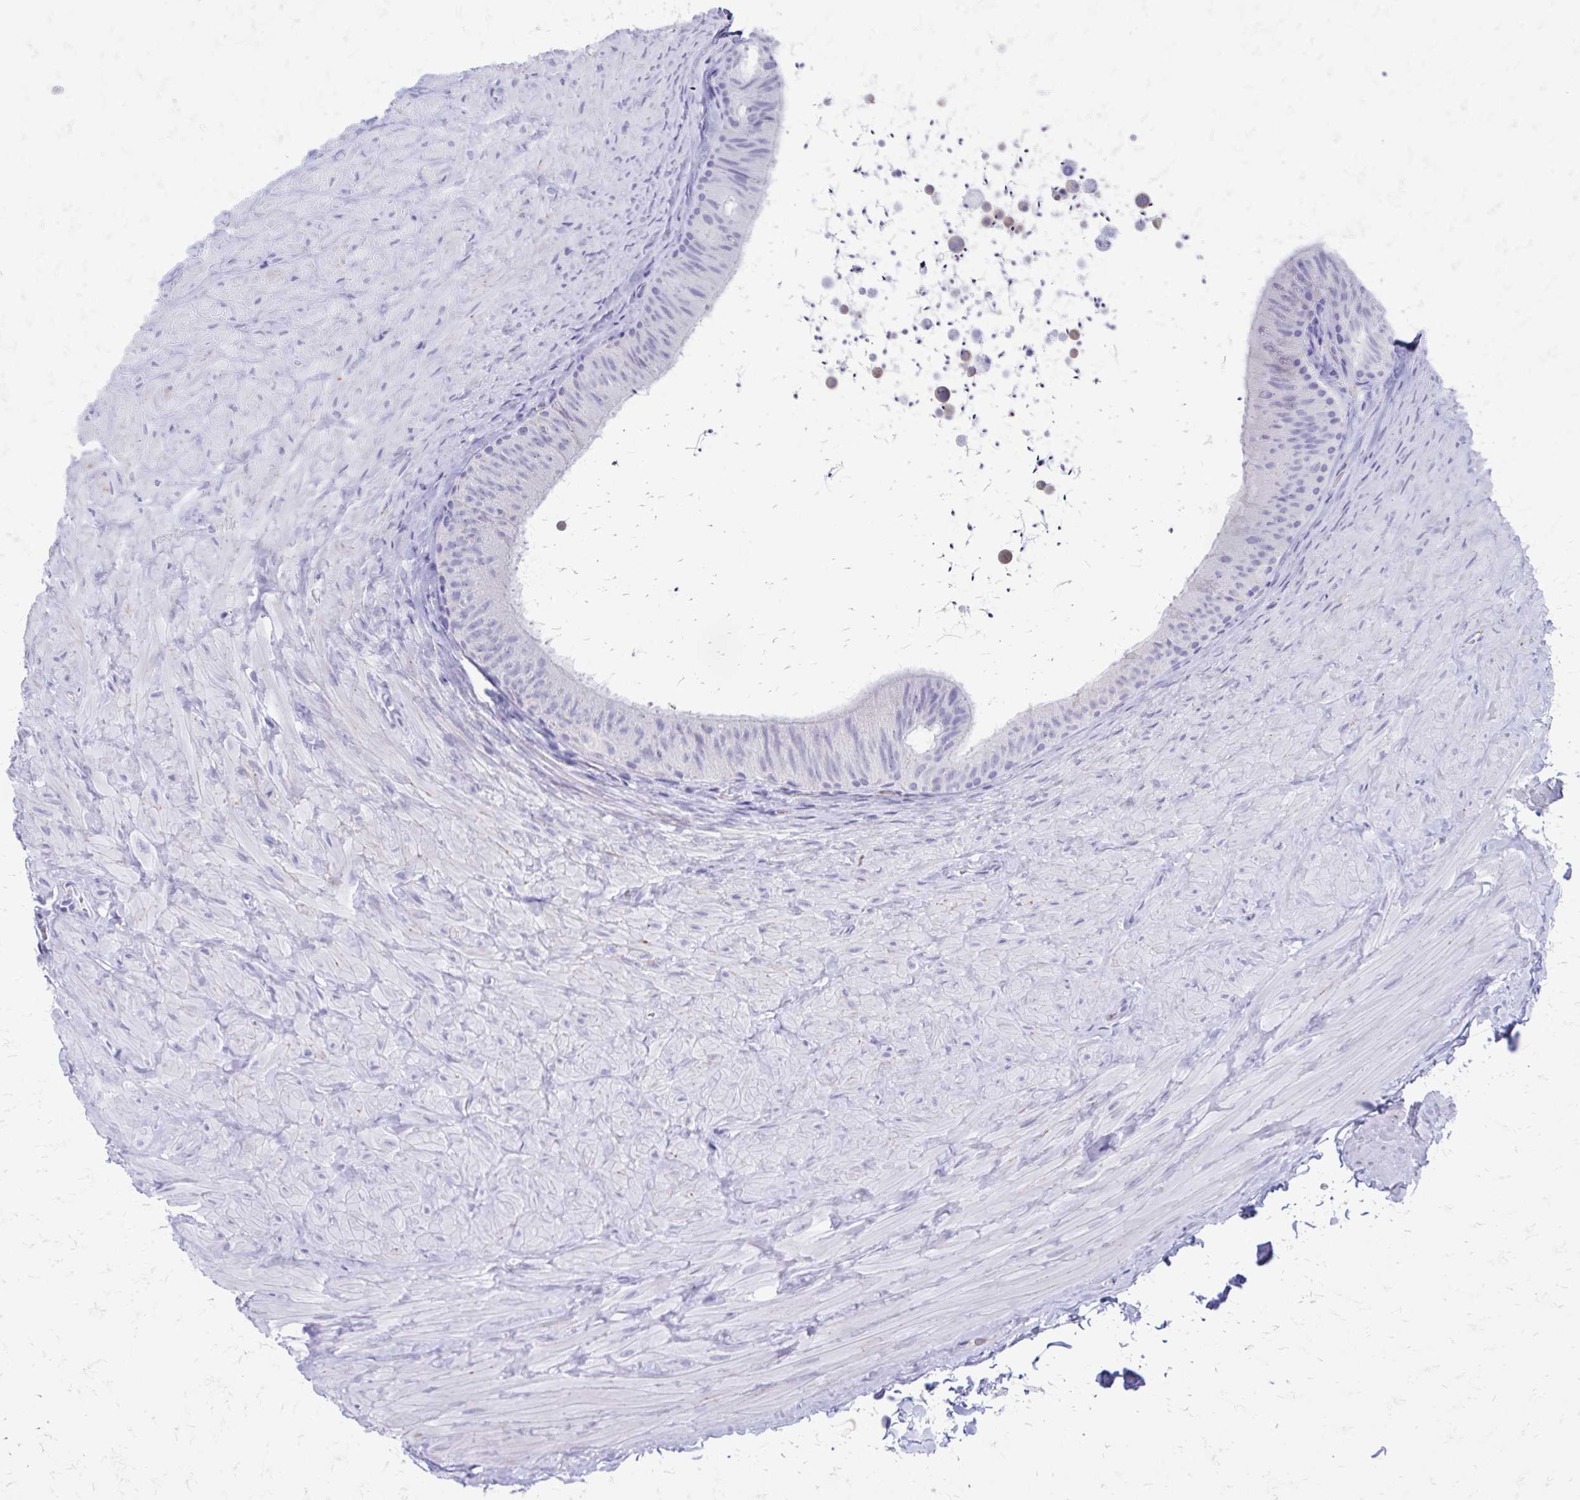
{"staining": {"intensity": "negative", "quantity": "none", "location": "none"}, "tissue": "epididymis", "cell_type": "Glandular cells", "image_type": "normal", "snomed": [{"axis": "morphology", "description": "Normal tissue, NOS"}, {"axis": "topography", "description": "Epididymis, spermatic cord, NOS"}, {"axis": "topography", "description": "Epididymis"}], "caption": "The histopathology image demonstrates no significant positivity in glandular cells of epididymis.", "gene": "SATL1", "patient": {"sex": "male", "age": 31}}